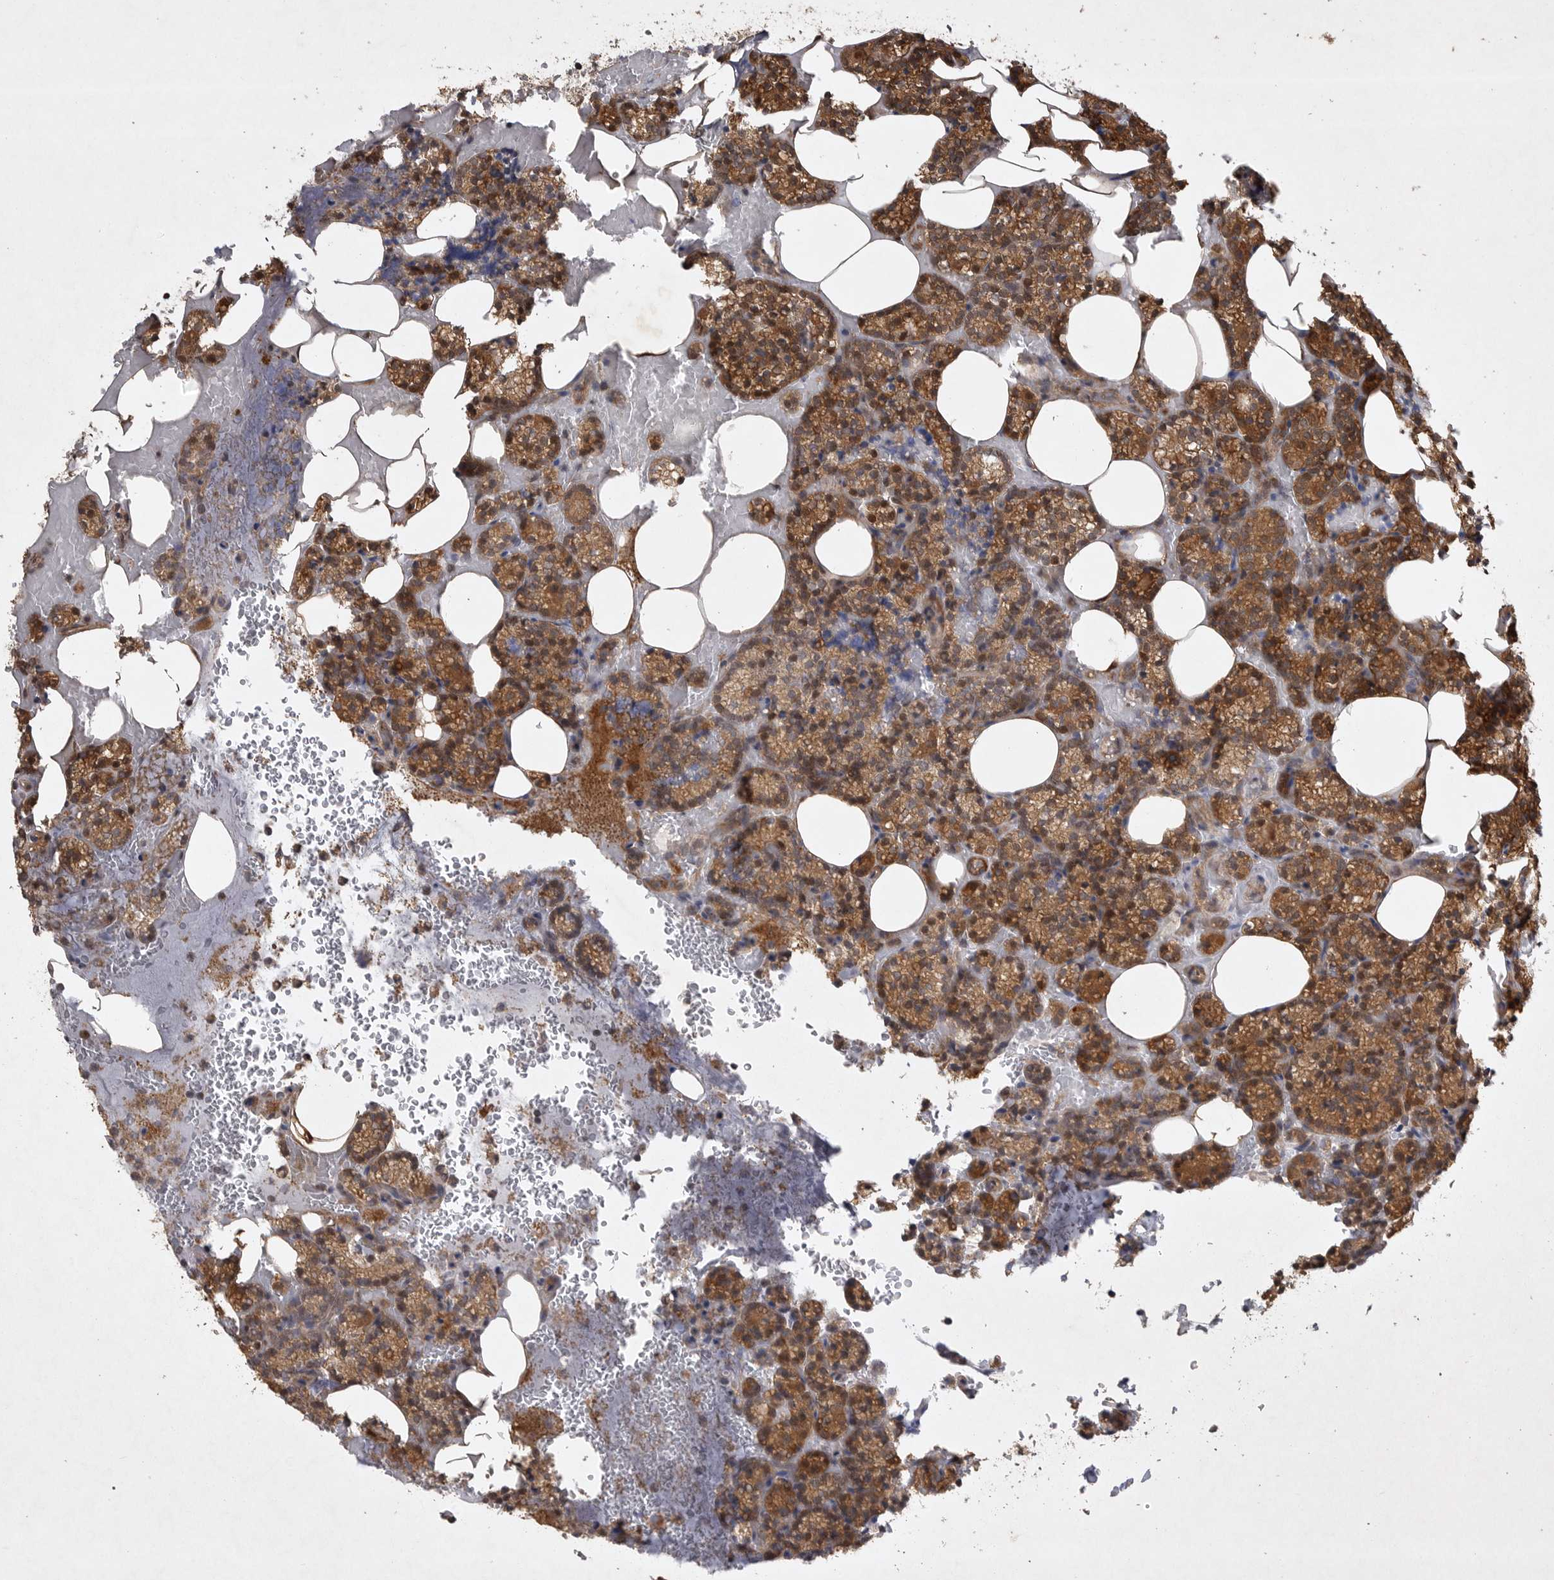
{"staining": {"intensity": "strong", "quantity": ">75%", "location": "cytoplasmic/membranous"}, "tissue": "parathyroid gland", "cell_type": "Glandular cells", "image_type": "normal", "snomed": [{"axis": "morphology", "description": "Normal tissue, NOS"}, {"axis": "topography", "description": "Parathyroid gland"}], "caption": "A brown stain shows strong cytoplasmic/membranous expression of a protein in glandular cells of unremarkable human parathyroid gland. The staining is performed using DAB (3,3'-diaminobenzidine) brown chromogen to label protein expression. The nuclei are counter-stained blue using hematoxylin.", "gene": "EDEM3", "patient": {"sex": "female", "age": 78}}